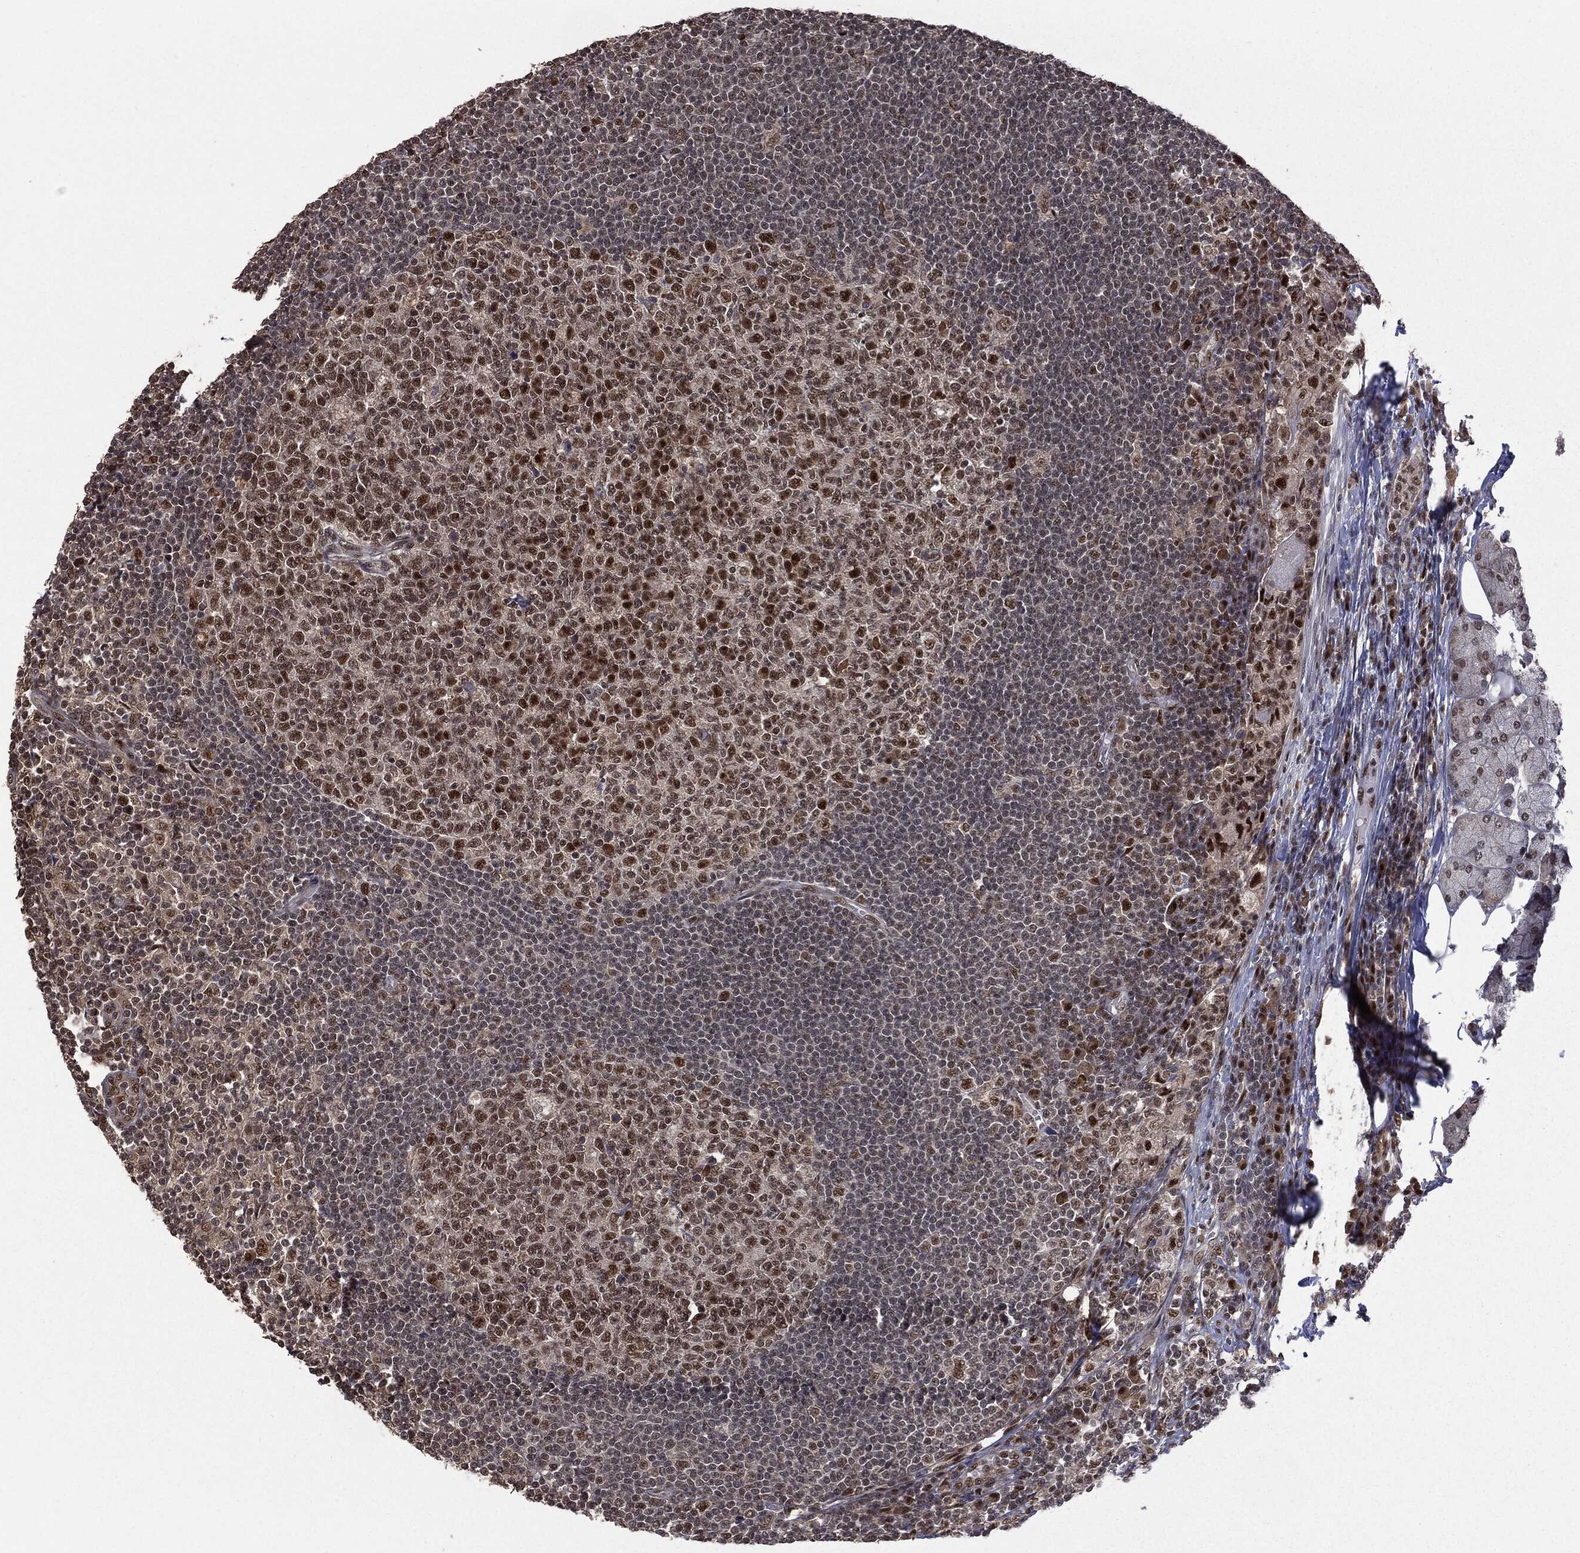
{"staining": {"intensity": "strong", "quantity": "<25%", "location": "nuclear"}, "tissue": "lymph node", "cell_type": "Germinal center cells", "image_type": "normal", "snomed": [{"axis": "morphology", "description": "Normal tissue, NOS"}, {"axis": "topography", "description": "Lymph node"}, {"axis": "topography", "description": "Salivary gland"}], "caption": "Protein staining shows strong nuclear expression in approximately <25% of germinal center cells in normal lymph node. The staining was performed using DAB (3,3'-diaminobenzidine) to visualize the protein expression in brown, while the nuclei were stained in blue with hematoxylin (Magnification: 20x).", "gene": "JMJD6", "patient": {"sex": "male", "age": 83}}